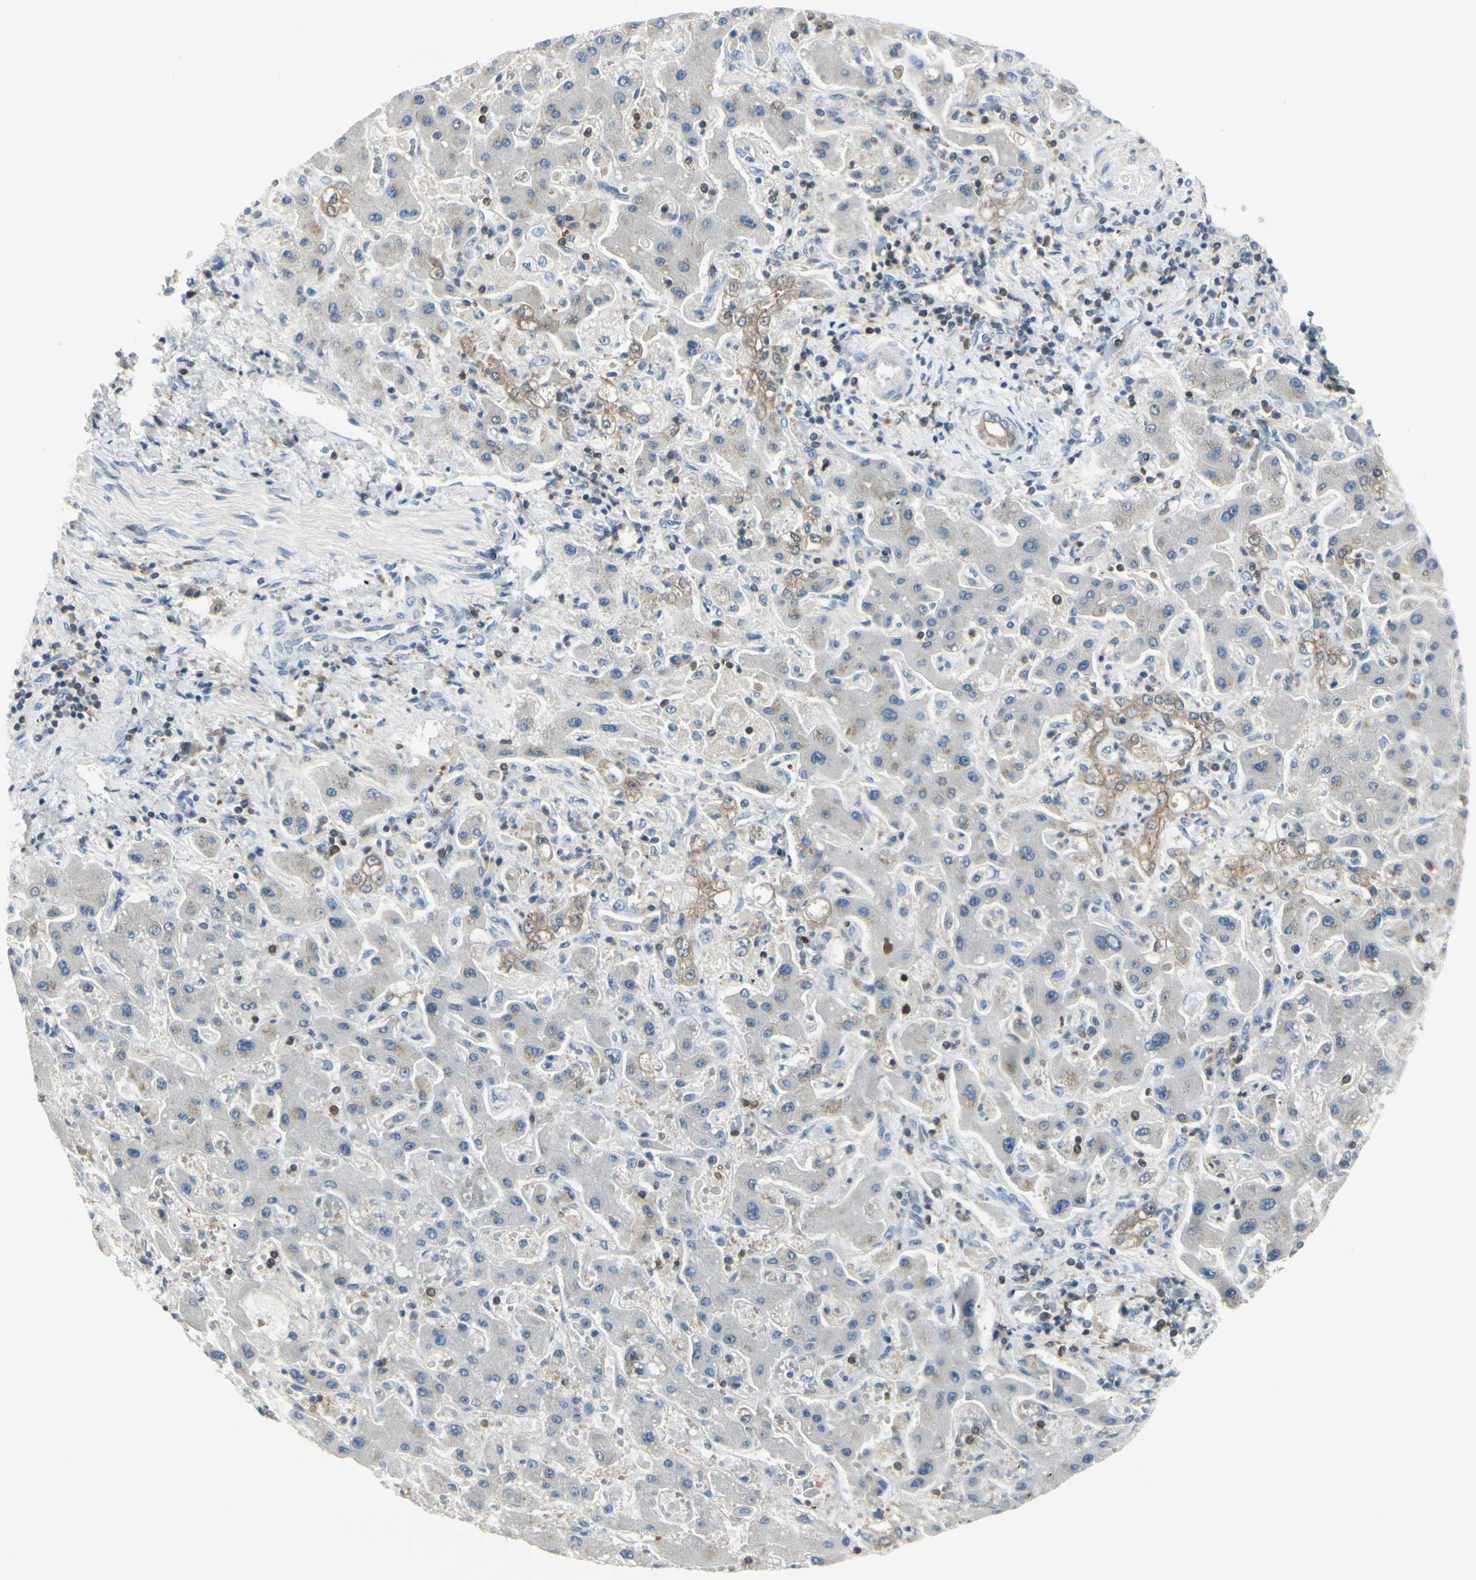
{"staining": {"intensity": "weak", "quantity": "<25%", "location": "cytoplasmic/membranous"}, "tissue": "liver cancer", "cell_type": "Tumor cells", "image_type": "cancer", "snomed": [{"axis": "morphology", "description": "Cholangiocarcinoma"}, {"axis": "topography", "description": "Liver"}], "caption": "High power microscopy image of an IHC histopathology image of liver cholangiocarcinoma, revealing no significant expression in tumor cells. (DAB IHC with hematoxylin counter stain).", "gene": "SLC9A3R1", "patient": {"sex": "male", "age": 50}}